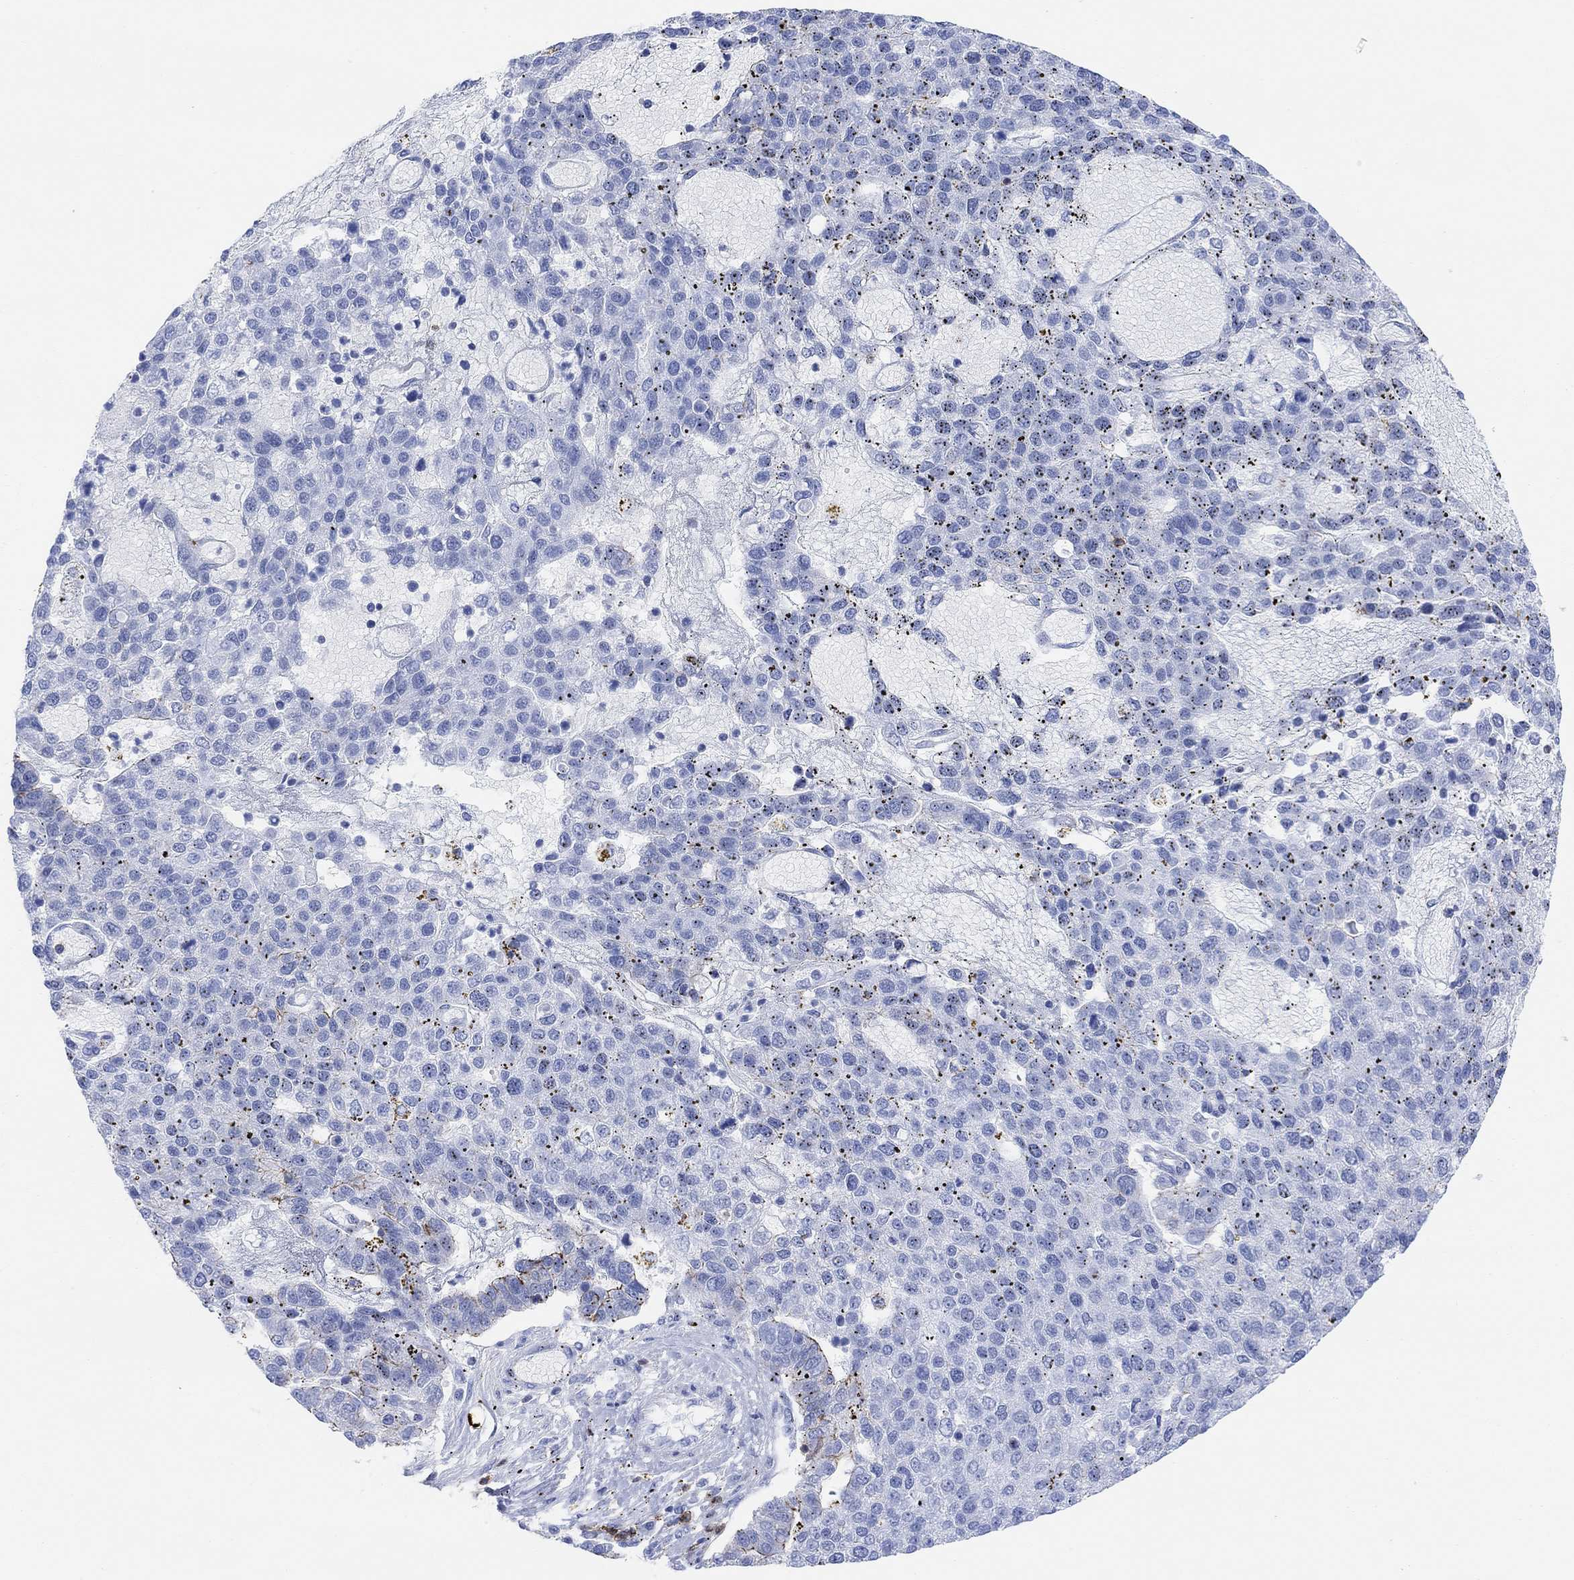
{"staining": {"intensity": "strong", "quantity": "<25%", "location": "cytoplasmic/membranous"}, "tissue": "pancreatic cancer", "cell_type": "Tumor cells", "image_type": "cancer", "snomed": [{"axis": "morphology", "description": "Adenocarcinoma, NOS"}, {"axis": "topography", "description": "Pancreas"}], "caption": "Strong cytoplasmic/membranous positivity is identified in about <25% of tumor cells in pancreatic cancer.", "gene": "GPR65", "patient": {"sex": "female", "age": 61}}